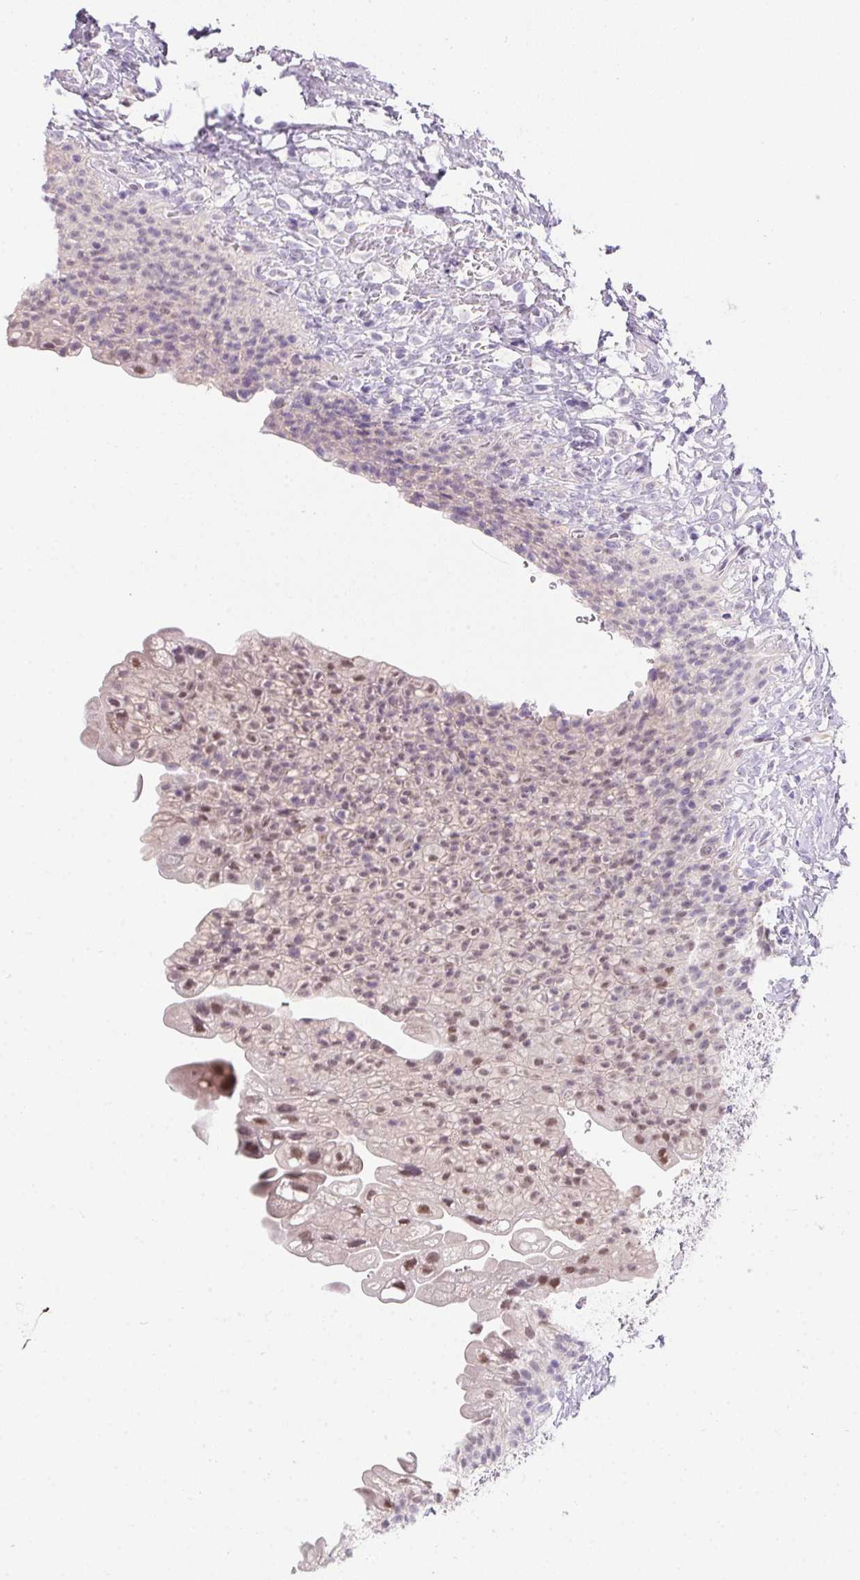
{"staining": {"intensity": "moderate", "quantity": "<25%", "location": "nuclear"}, "tissue": "urinary bladder", "cell_type": "Urothelial cells", "image_type": "normal", "snomed": [{"axis": "morphology", "description": "Normal tissue, NOS"}, {"axis": "topography", "description": "Urinary bladder"}, {"axis": "topography", "description": "Prostate"}], "caption": "There is low levels of moderate nuclear staining in urothelial cells of benign urinary bladder, as demonstrated by immunohistochemical staining (brown color).", "gene": "SP9", "patient": {"sex": "male", "age": 76}}